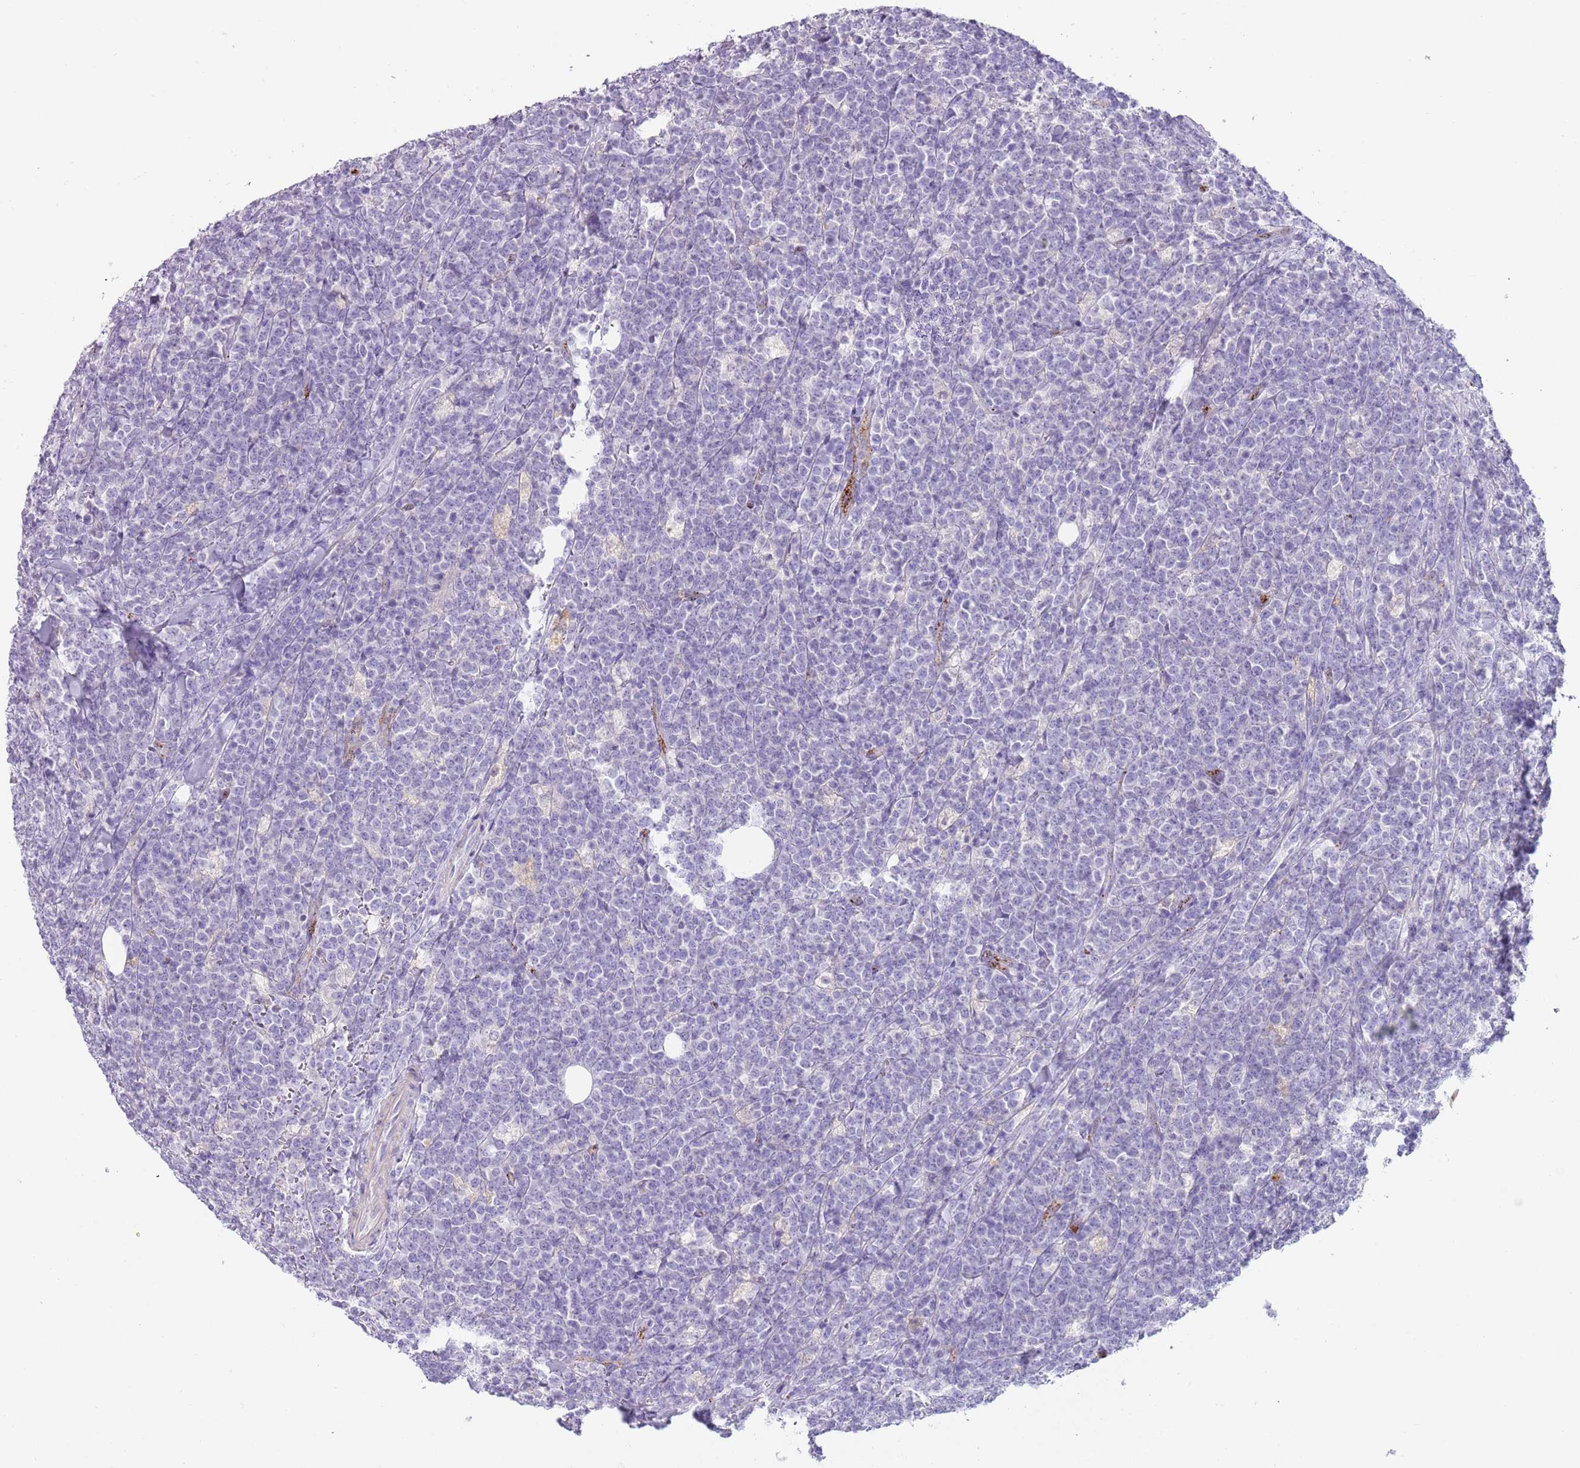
{"staining": {"intensity": "negative", "quantity": "none", "location": "none"}, "tissue": "lymphoma", "cell_type": "Tumor cells", "image_type": "cancer", "snomed": [{"axis": "morphology", "description": "Malignant lymphoma, non-Hodgkin's type, High grade"}, {"axis": "topography", "description": "Small intestine"}], "caption": "This is an immunohistochemistry (IHC) image of high-grade malignant lymphoma, non-Hodgkin's type. There is no positivity in tumor cells.", "gene": "LRRN3", "patient": {"sex": "male", "age": 8}}